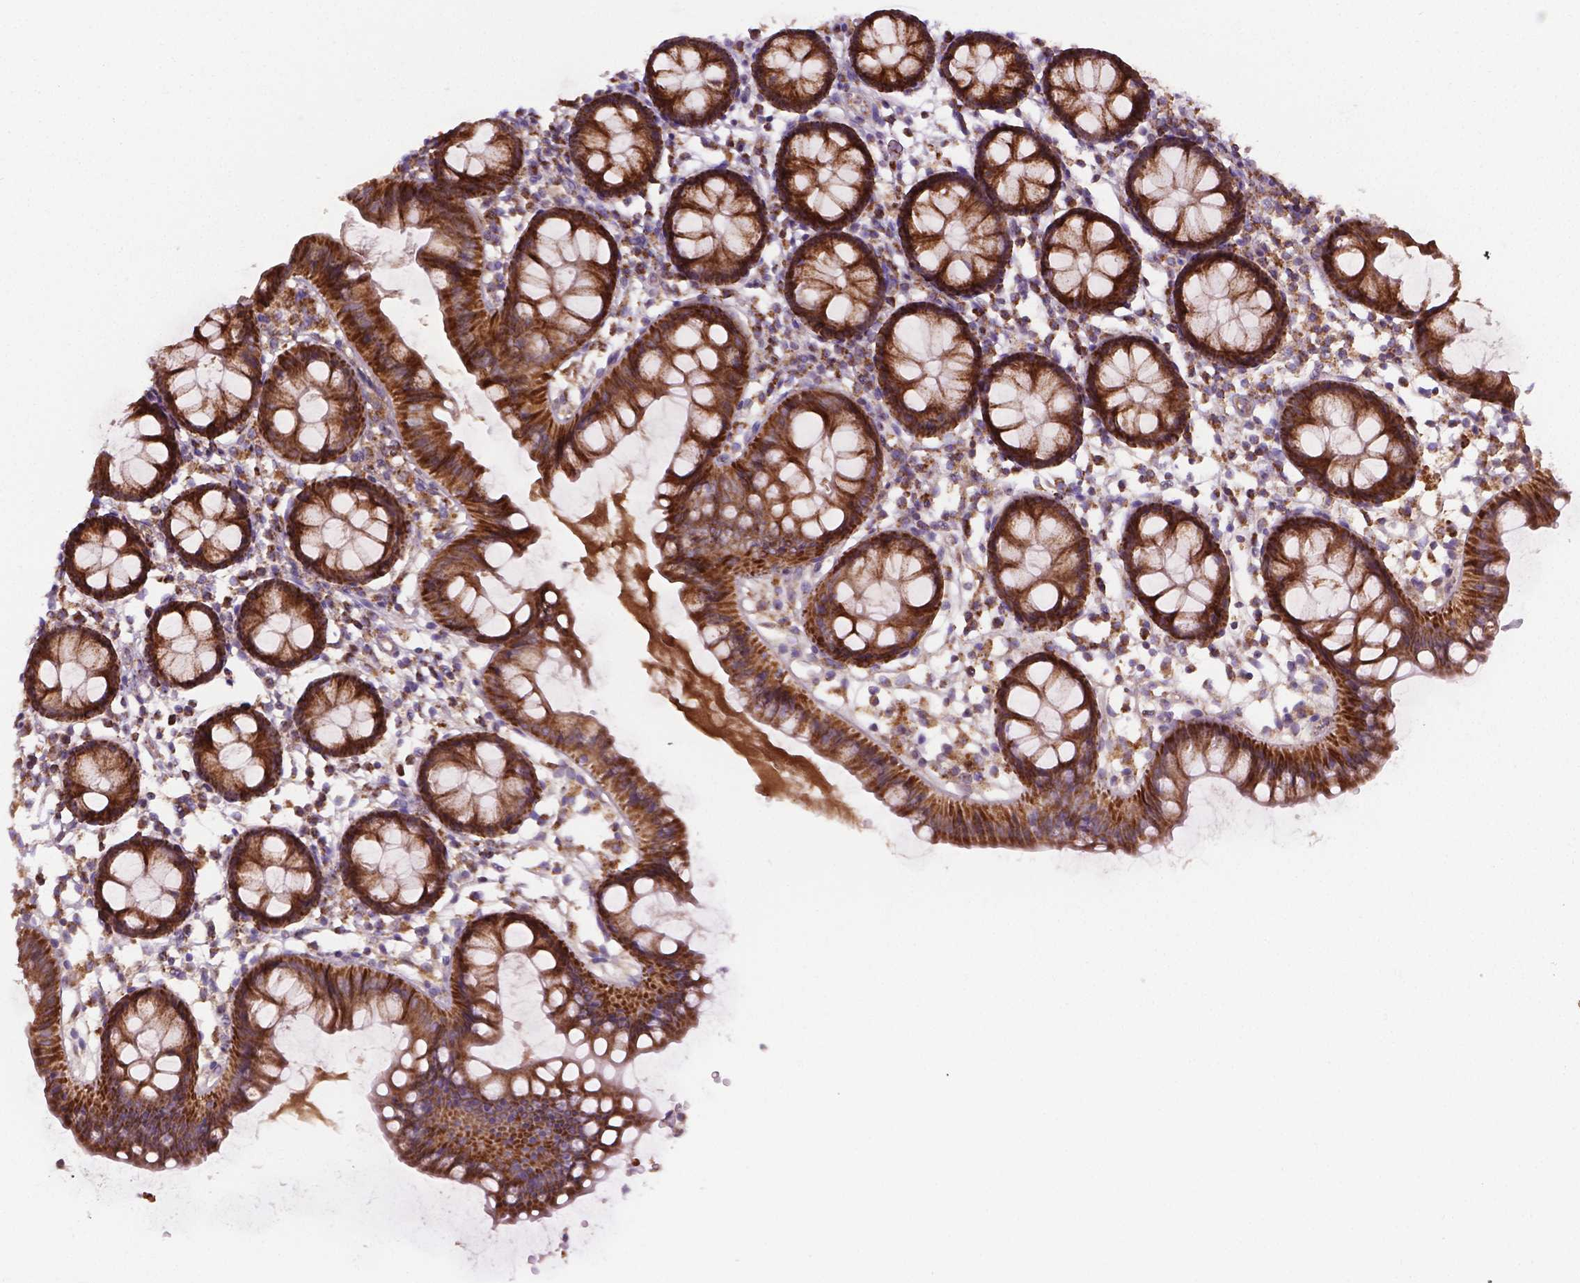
{"staining": {"intensity": "moderate", "quantity": ">75%", "location": "cytoplasmic/membranous"}, "tissue": "colon", "cell_type": "Endothelial cells", "image_type": "normal", "snomed": [{"axis": "morphology", "description": "Normal tissue, NOS"}, {"axis": "topography", "description": "Colon"}], "caption": "Colon stained with a brown dye reveals moderate cytoplasmic/membranous positive staining in about >75% of endothelial cells.", "gene": "PIBF1", "patient": {"sex": "female", "age": 84}}